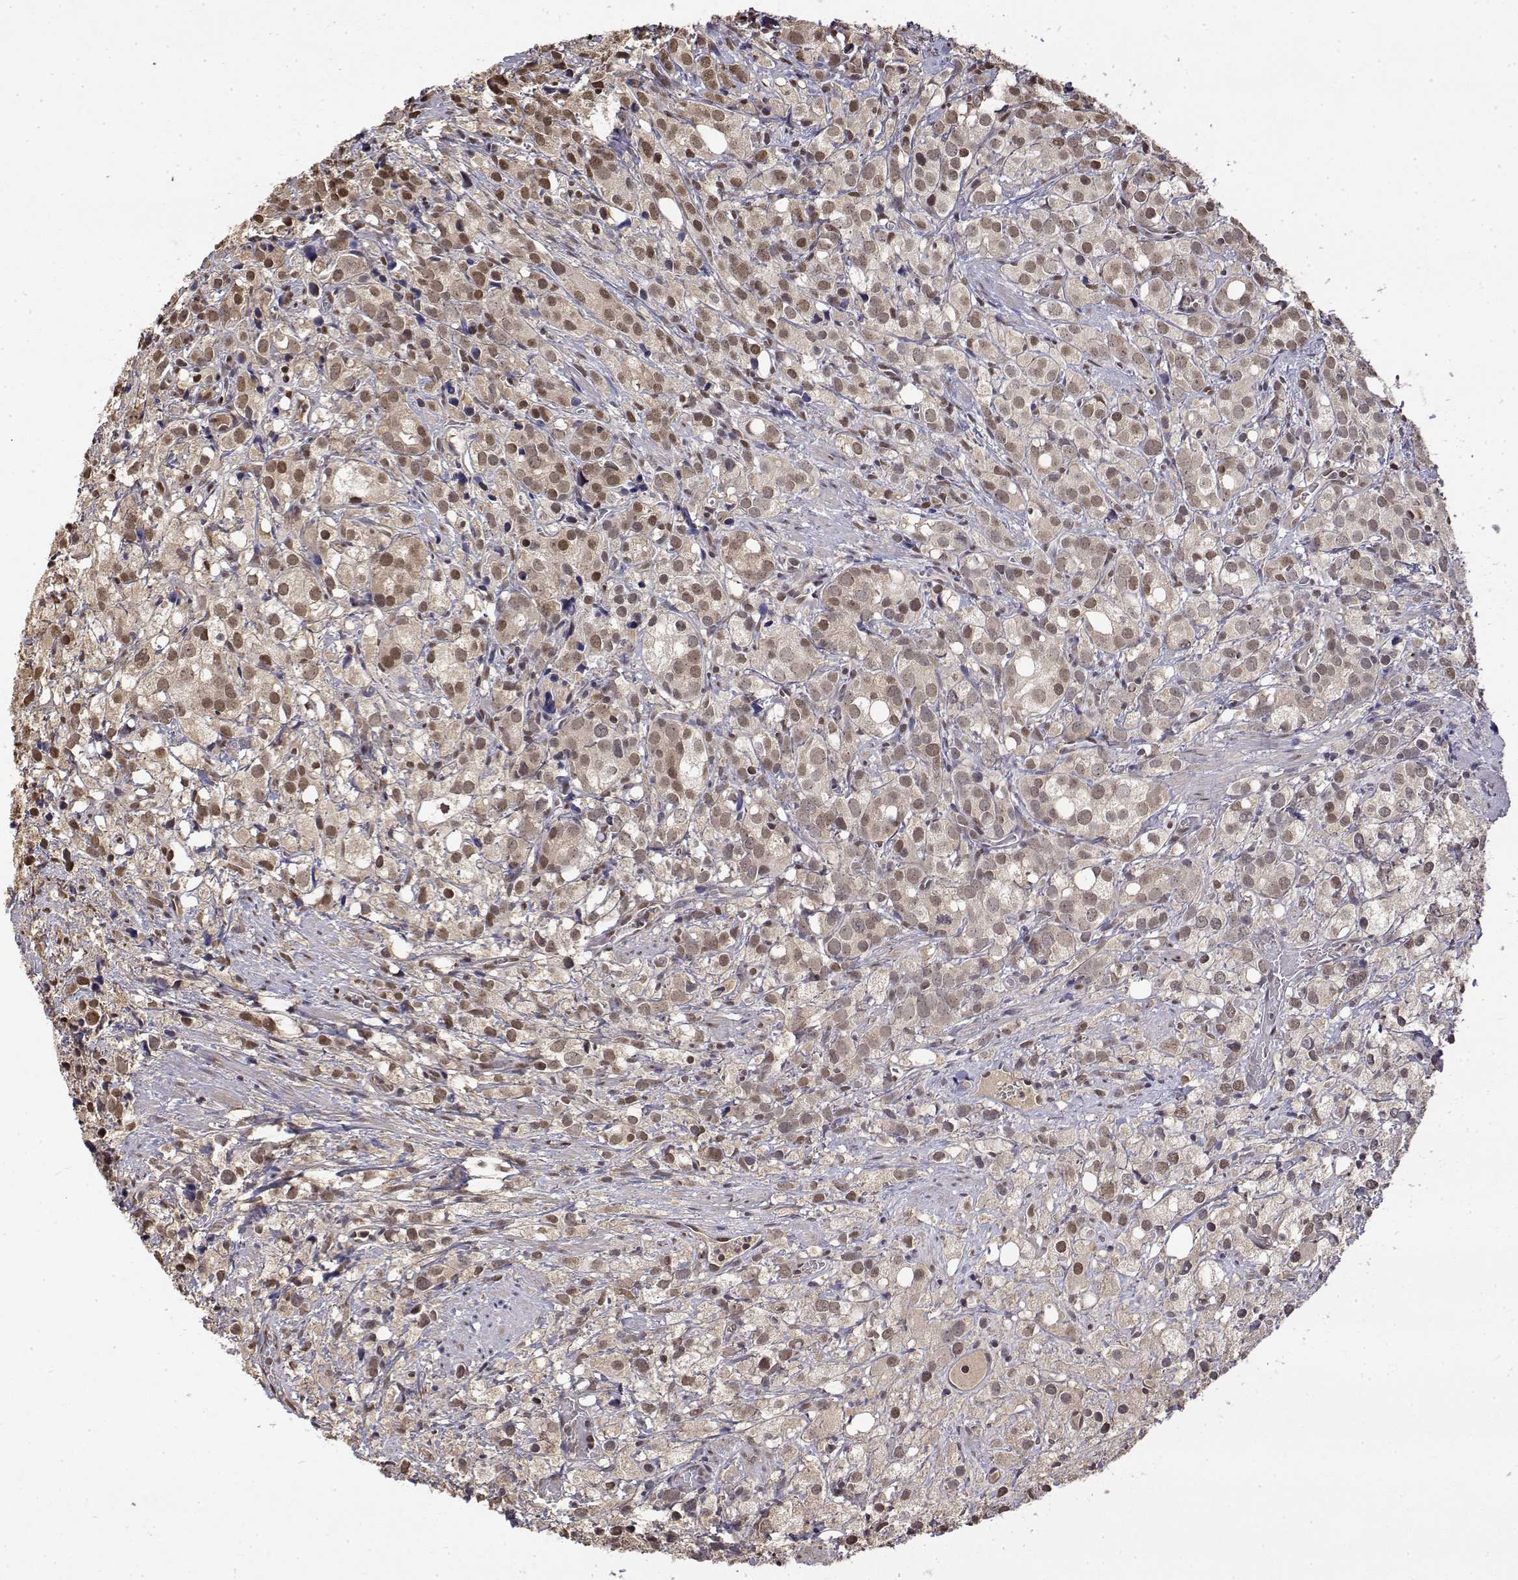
{"staining": {"intensity": "weak", "quantity": ">75%", "location": "nuclear"}, "tissue": "prostate cancer", "cell_type": "Tumor cells", "image_type": "cancer", "snomed": [{"axis": "morphology", "description": "Adenocarcinoma, High grade"}, {"axis": "topography", "description": "Prostate"}], "caption": "Protein positivity by immunohistochemistry (IHC) exhibits weak nuclear expression in about >75% of tumor cells in prostate cancer. The protein is stained brown, and the nuclei are stained in blue (DAB (3,3'-diaminobenzidine) IHC with brightfield microscopy, high magnification).", "gene": "TPI1", "patient": {"sex": "male", "age": 86}}